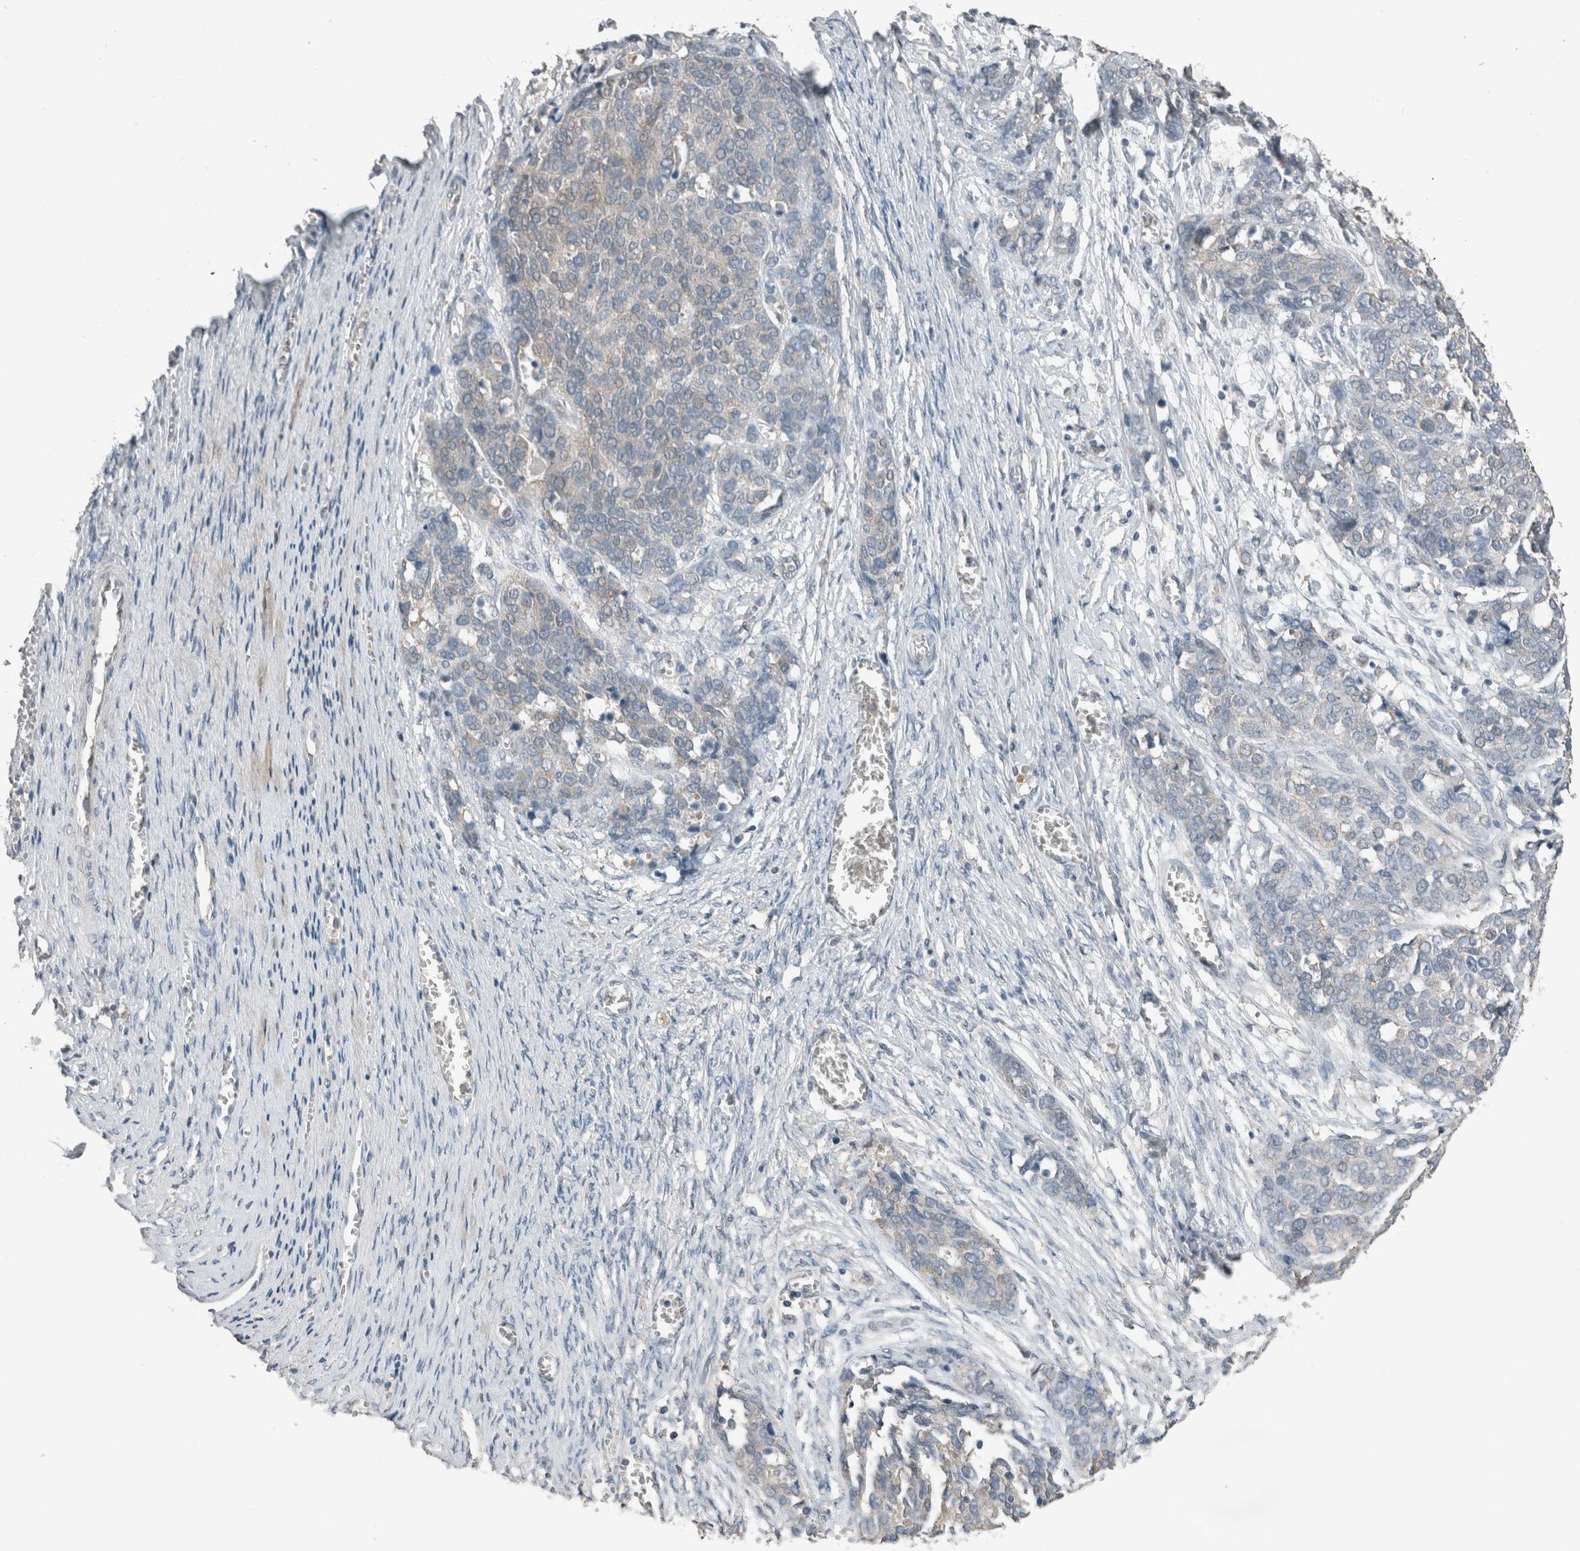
{"staining": {"intensity": "negative", "quantity": "none", "location": "none"}, "tissue": "ovarian cancer", "cell_type": "Tumor cells", "image_type": "cancer", "snomed": [{"axis": "morphology", "description": "Cystadenocarcinoma, serous, NOS"}, {"axis": "topography", "description": "Ovary"}], "caption": "This is an immunohistochemistry image of ovarian cancer (serous cystadenocarcinoma). There is no staining in tumor cells.", "gene": "ACVR2B", "patient": {"sex": "female", "age": 44}}